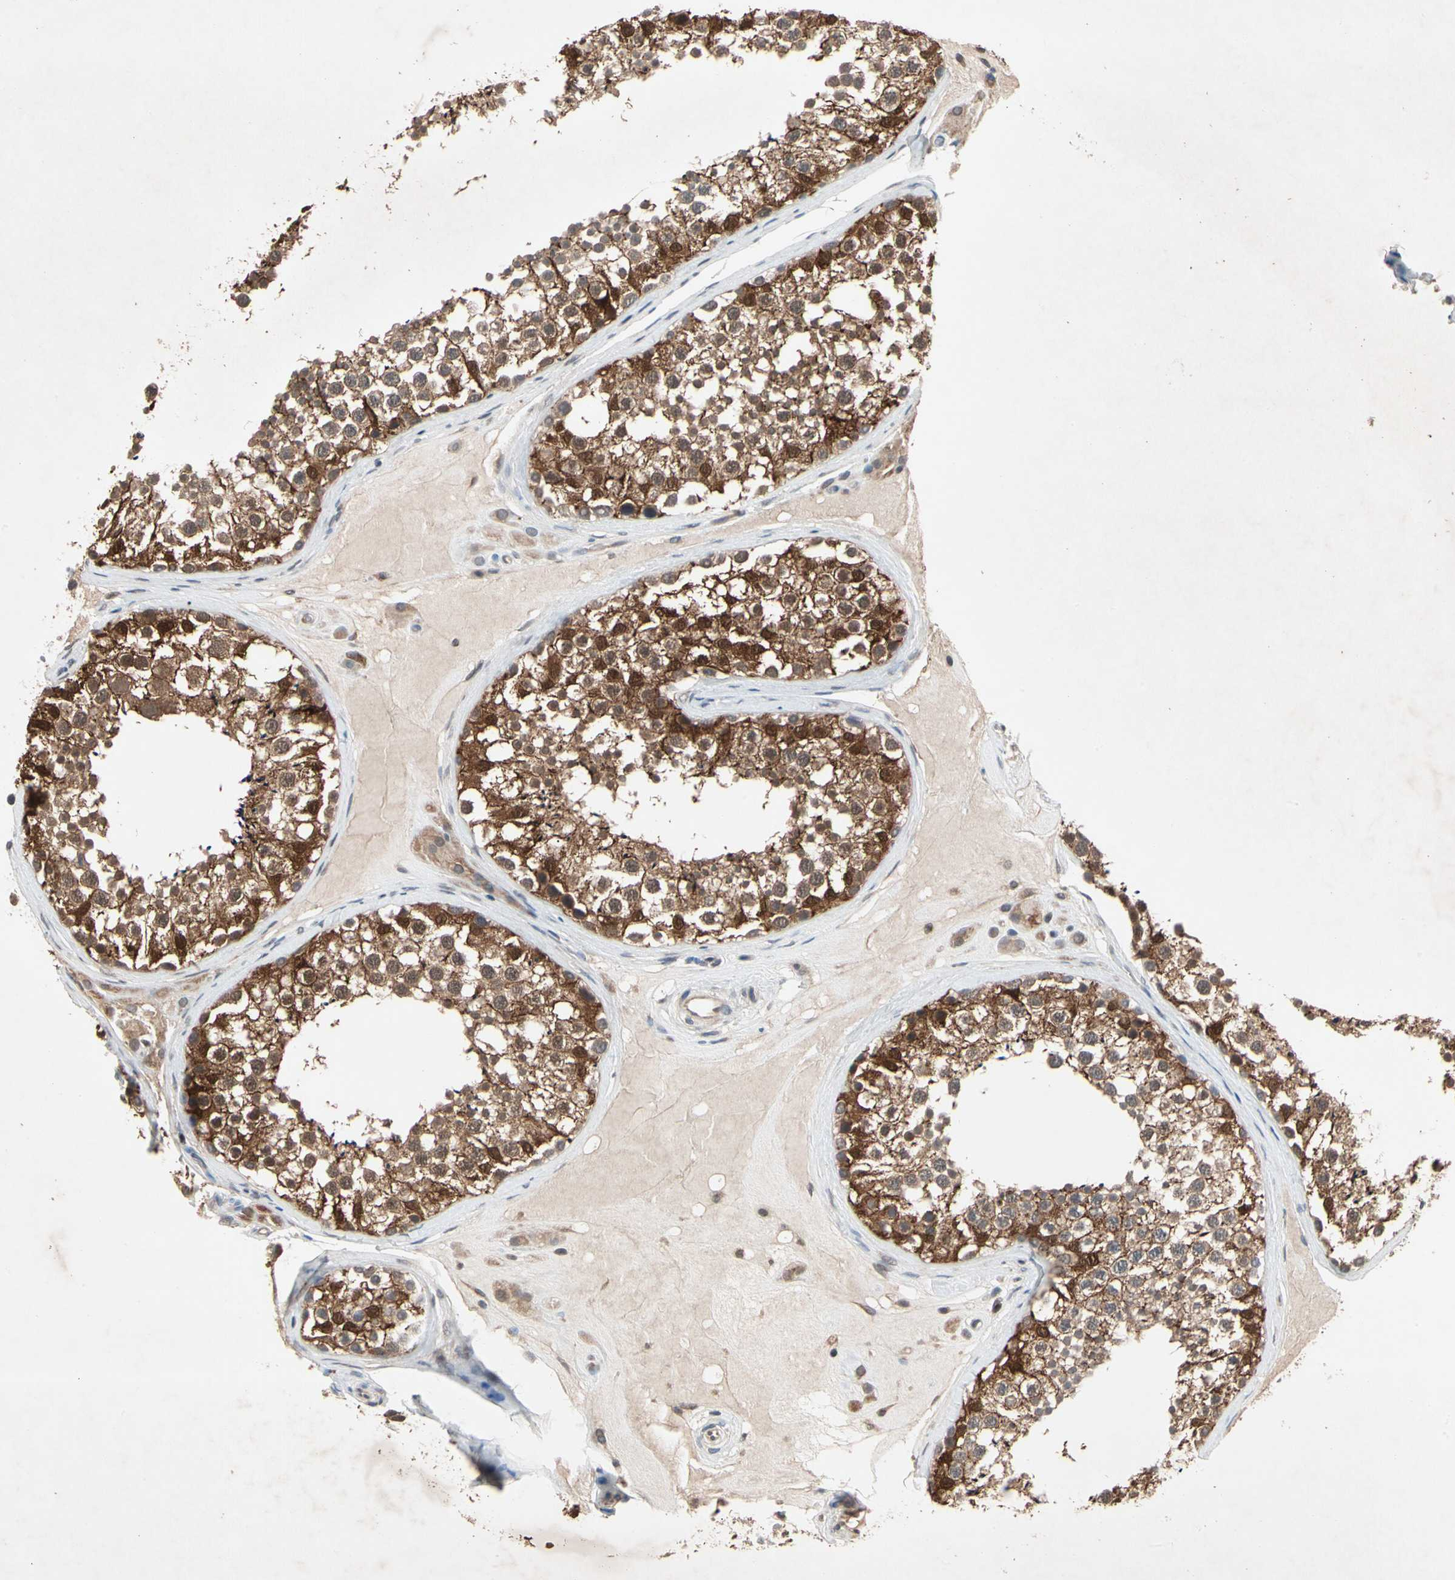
{"staining": {"intensity": "strong", "quantity": ">75%", "location": "cytoplasmic/membranous,nuclear"}, "tissue": "testis", "cell_type": "Cells in seminiferous ducts", "image_type": "normal", "snomed": [{"axis": "morphology", "description": "Normal tissue, NOS"}, {"axis": "topography", "description": "Testis"}], "caption": "High-magnification brightfield microscopy of normal testis stained with DAB (brown) and counterstained with hematoxylin (blue). cells in seminiferous ducts exhibit strong cytoplasmic/membranous,nuclear expression is present in approximately>75% of cells.", "gene": "MTHFS", "patient": {"sex": "male", "age": 46}}